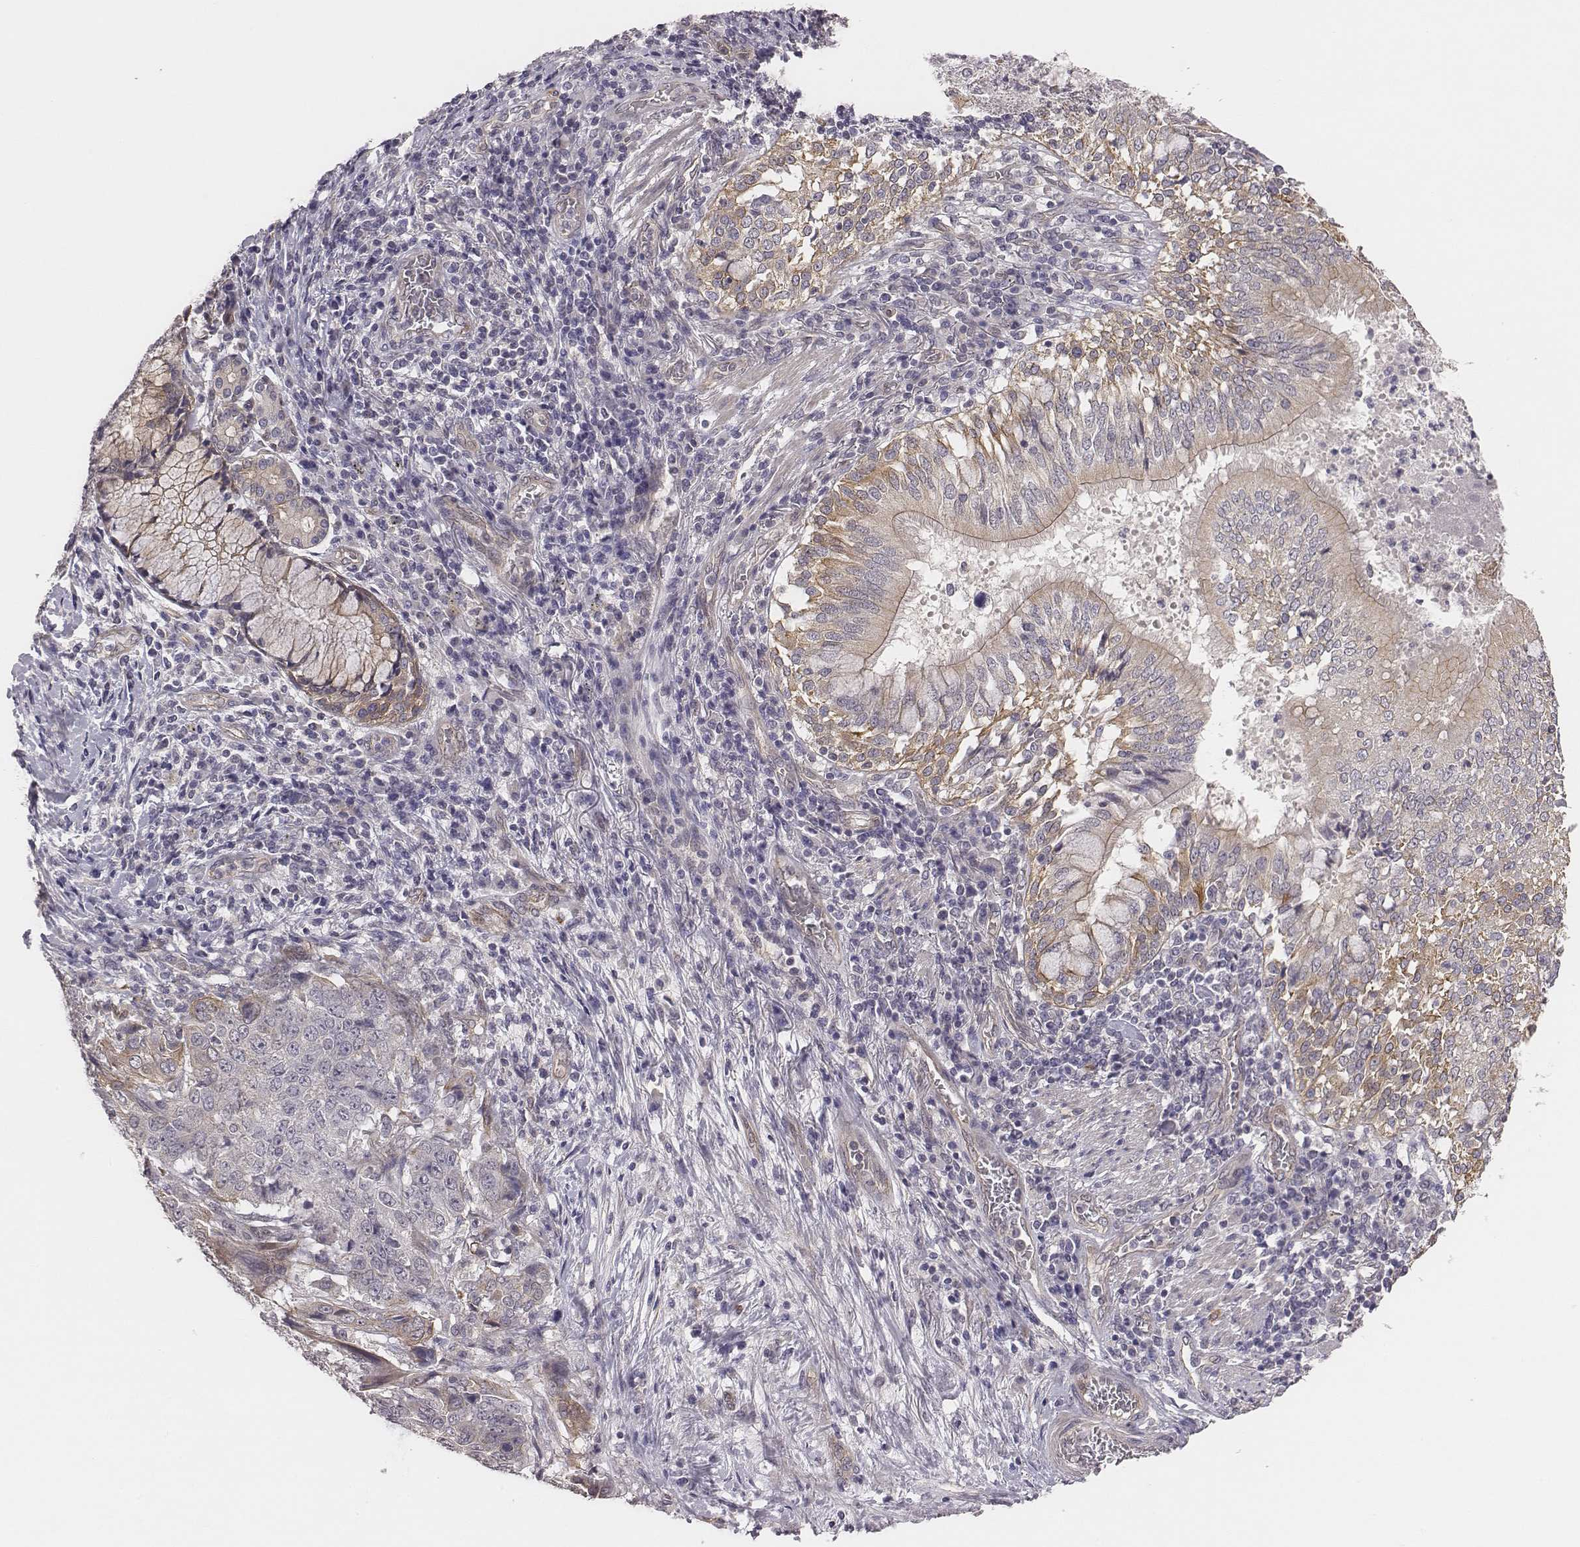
{"staining": {"intensity": "negative", "quantity": "none", "location": "none"}, "tissue": "lung cancer", "cell_type": "Tumor cells", "image_type": "cancer", "snomed": [{"axis": "morphology", "description": "Normal tissue, NOS"}, {"axis": "morphology", "description": "Squamous cell carcinoma, NOS"}, {"axis": "topography", "description": "Bronchus"}, {"axis": "topography", "description": "Lung"}], "caption": "High power microscopy micrograph of an immunohistochemistry (IHC) histopathology image of lung cancer (squamous cell carcinoma), revealing no significant expression in tumor cells. The staining was performed using DAB to visualize the protein expression in brown, while the nuclei were stained in blue with hematoxylin (Magnification: 20x).", "gene": "SCARF1", "patient": {"sex": "male", "age": 64}}